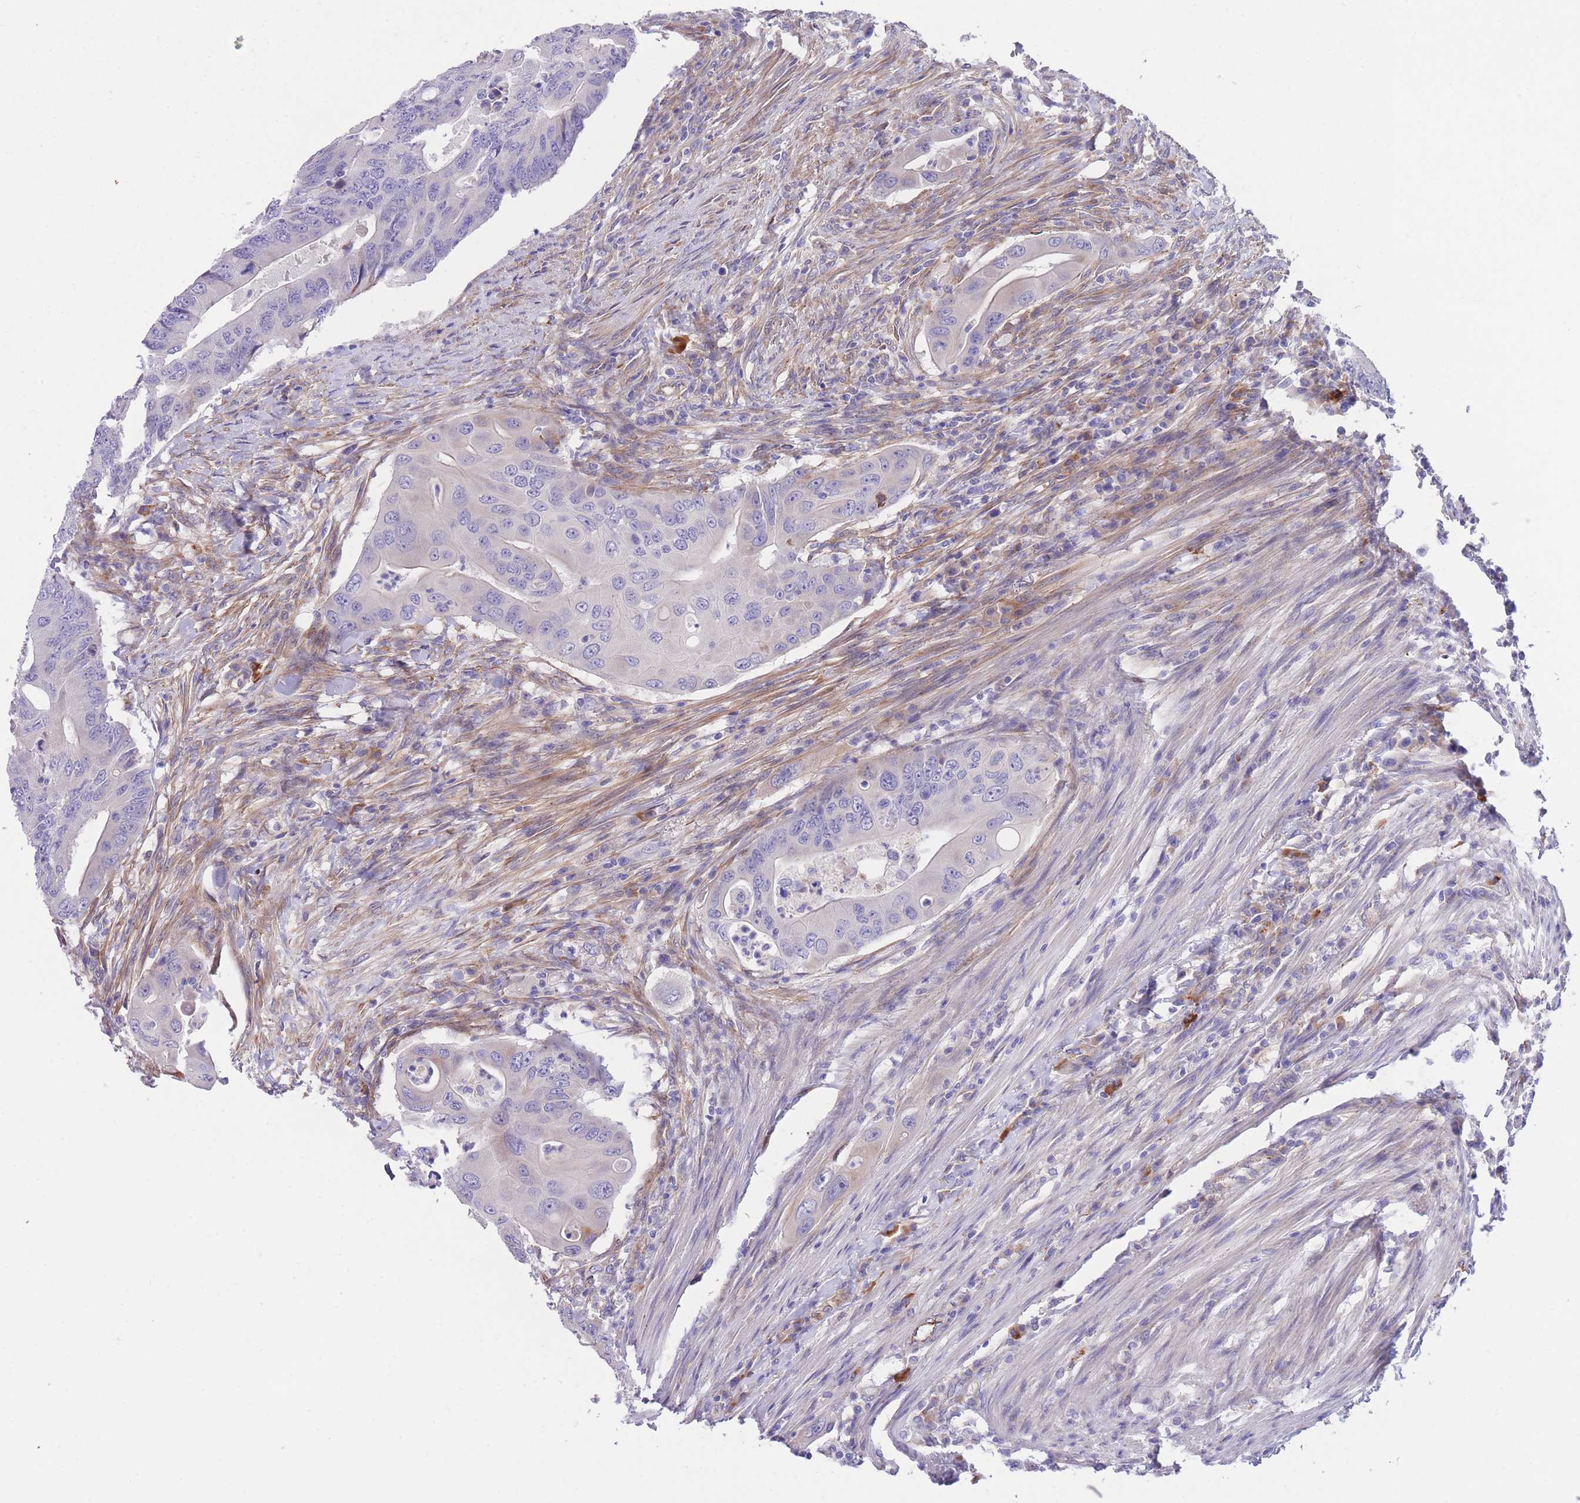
{"staining": {"intensity": "negative", "quantity": "none", "location": "none"}, "tissue": "colorectal cancer", "cell_type": "Tumor cells", "image_type": "cancer", "snomed": [{"axis": "morphology", "description": "Adenocarcinoma, NOS"}, {"axis": "topography", "description": "Colon"}], "caption": "The micrograph shows no significant staining in tumor cells of colorectal cancer. (DAB immunohistochemistry with hematoxylin counter stain).", "gene": "DET1", "patient": {"sex": "male", "age": 71}}